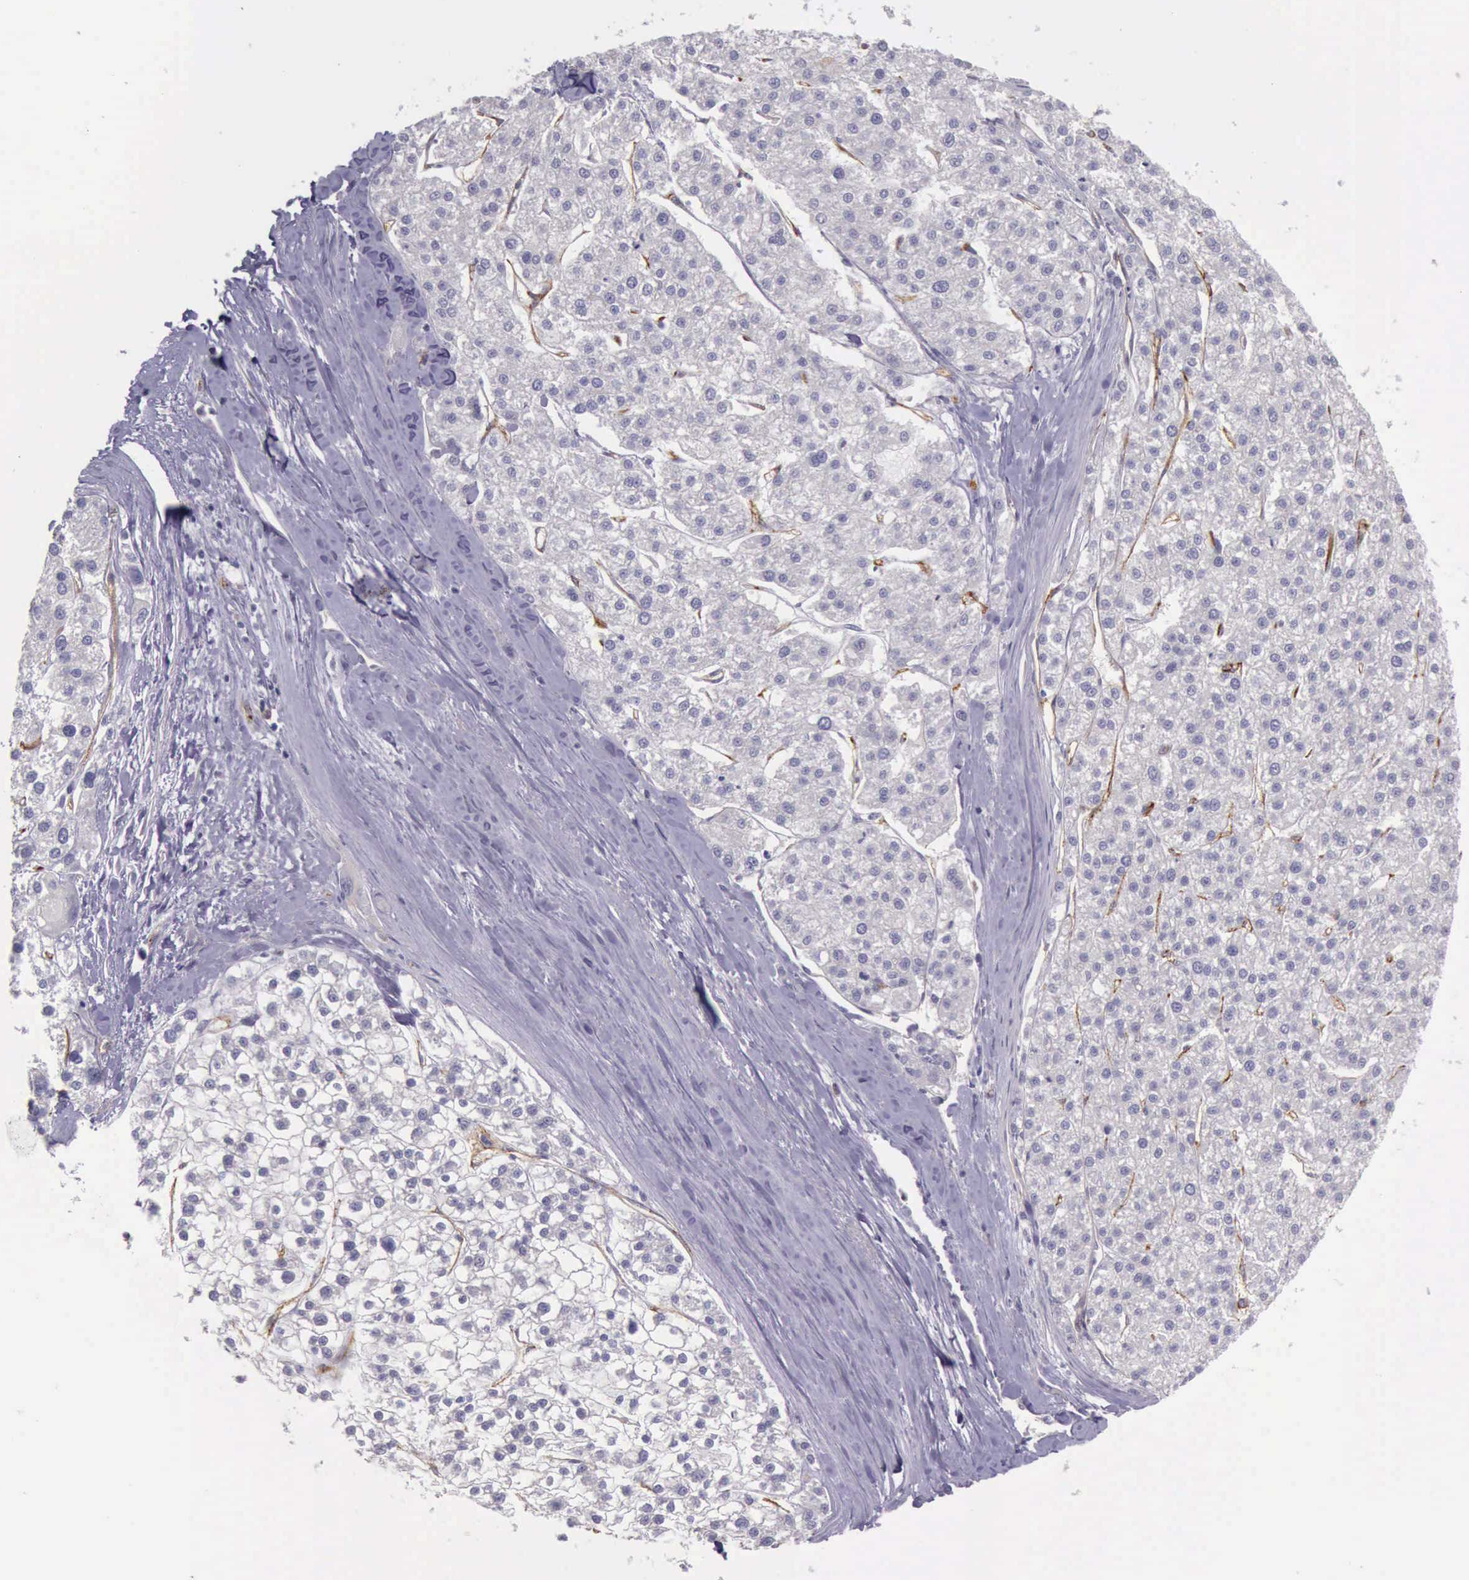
{"staining": {"intensity": "negative", "quantity": "none", "location": "none"}, "tissue": "liver cancer", "cell_type": "Tumor cells", "image_type": "cancer", "snomed": [{"axis": "morphology", "description": "Carcinoma, Hepatocellular, NOS"}, {"axis": "topography", "description": "Liver"}], "caption": "This is a histopathology image of IHC staining of liver cancer, which shows no staining in tumor cells.", "gene": "TCEANC", "patient": {"sex": "female", "age": 85}}